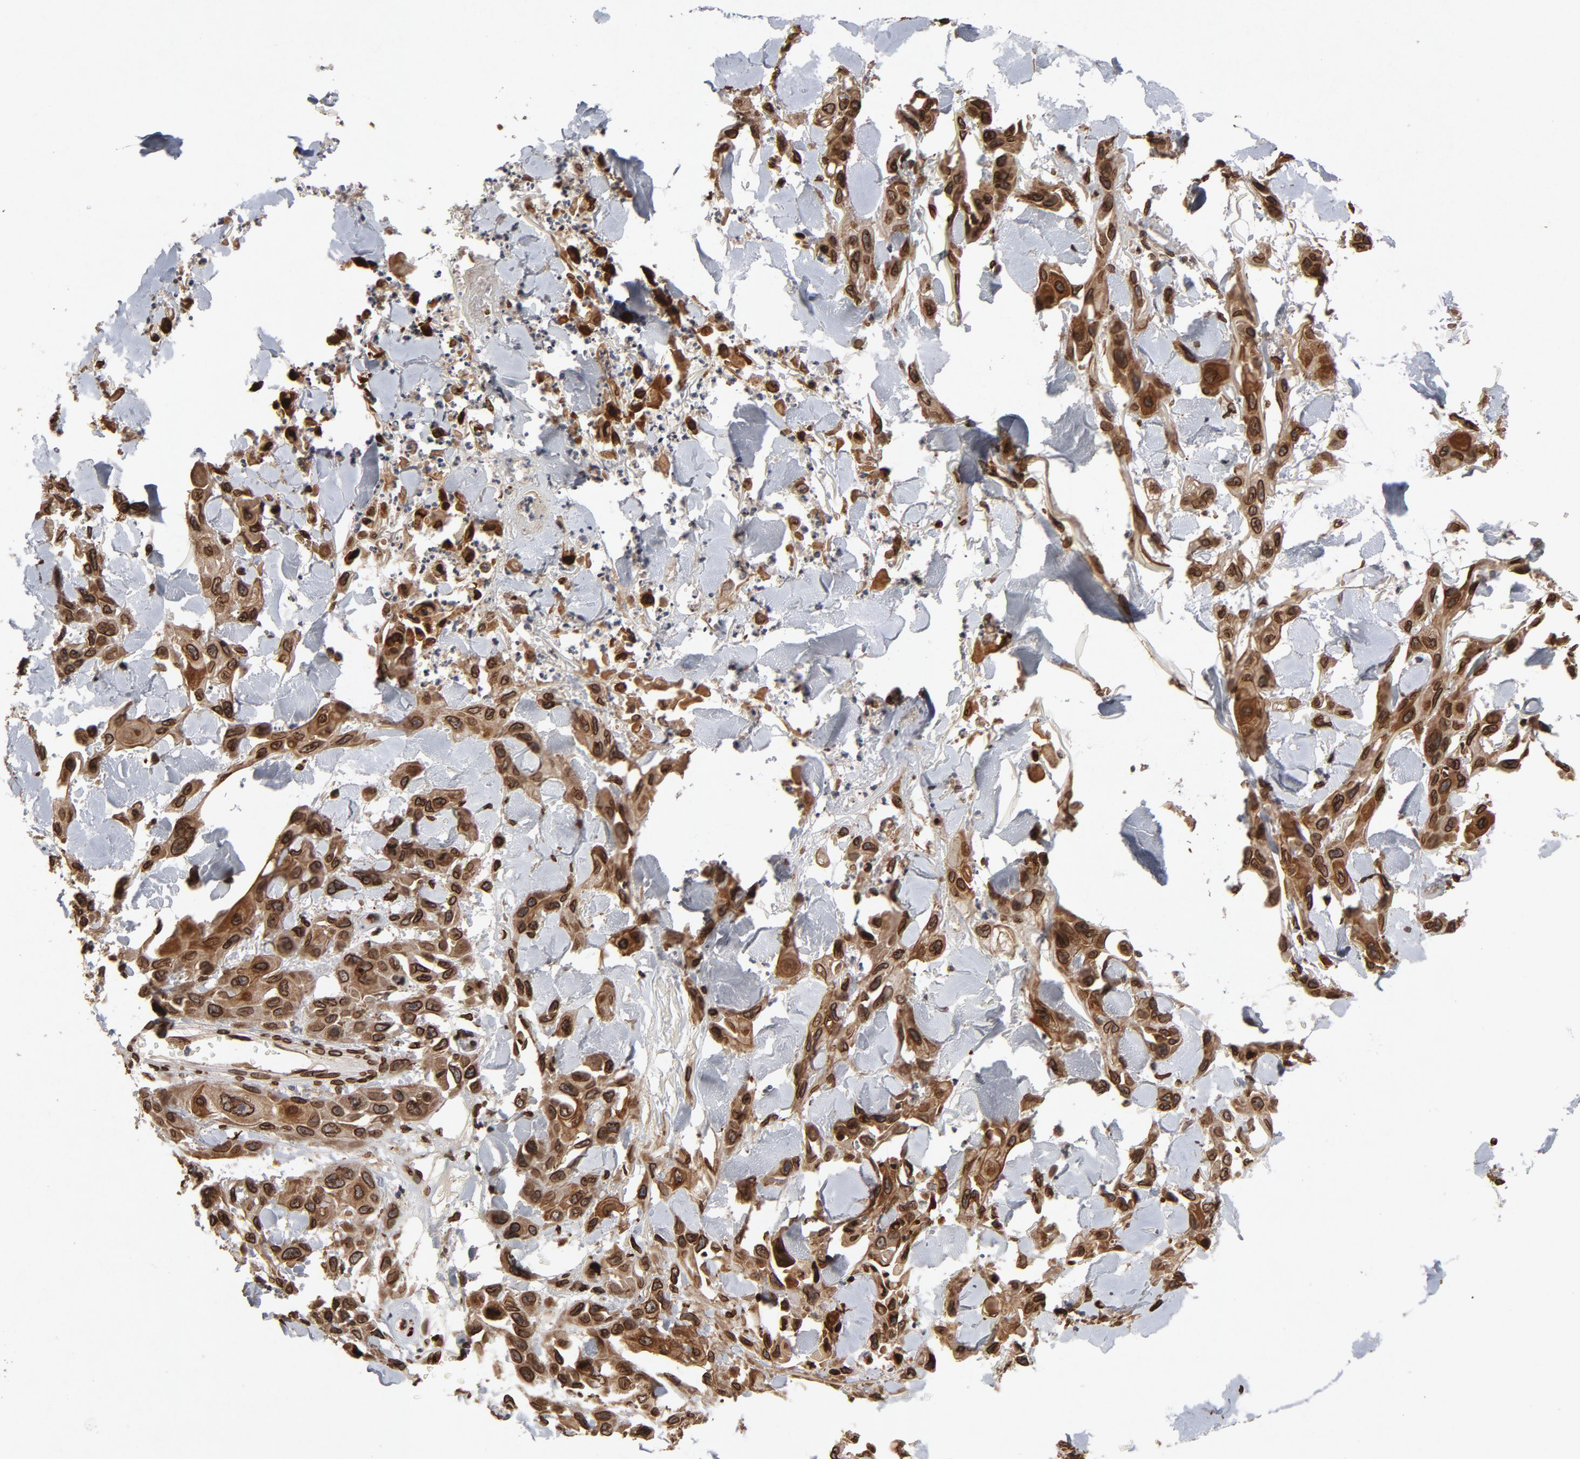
{"staining": {"intensity": "strong", "quantity": ">75%", "location": "cytoplasmic/membranous,nuclear"}, "tissue": "skin cancer", "cell_type": "Tumor cells", "image_type": "cancer", "snomed": [{"axis": "morphology", "description": "Squamous cell carcinoma, NOS"}, {"axis": "topography", "description": "Skin"}, {"axis": "topography", "description": "Anal"}], "caption": "A brown stain shows strong cytoplasmic/membranous and nuclear staining of a protein in skin cancer (squamous cell carcinoma) tumor cells.", "gene": "LMNA", "patient": {"sex": "female", "age": 55}}